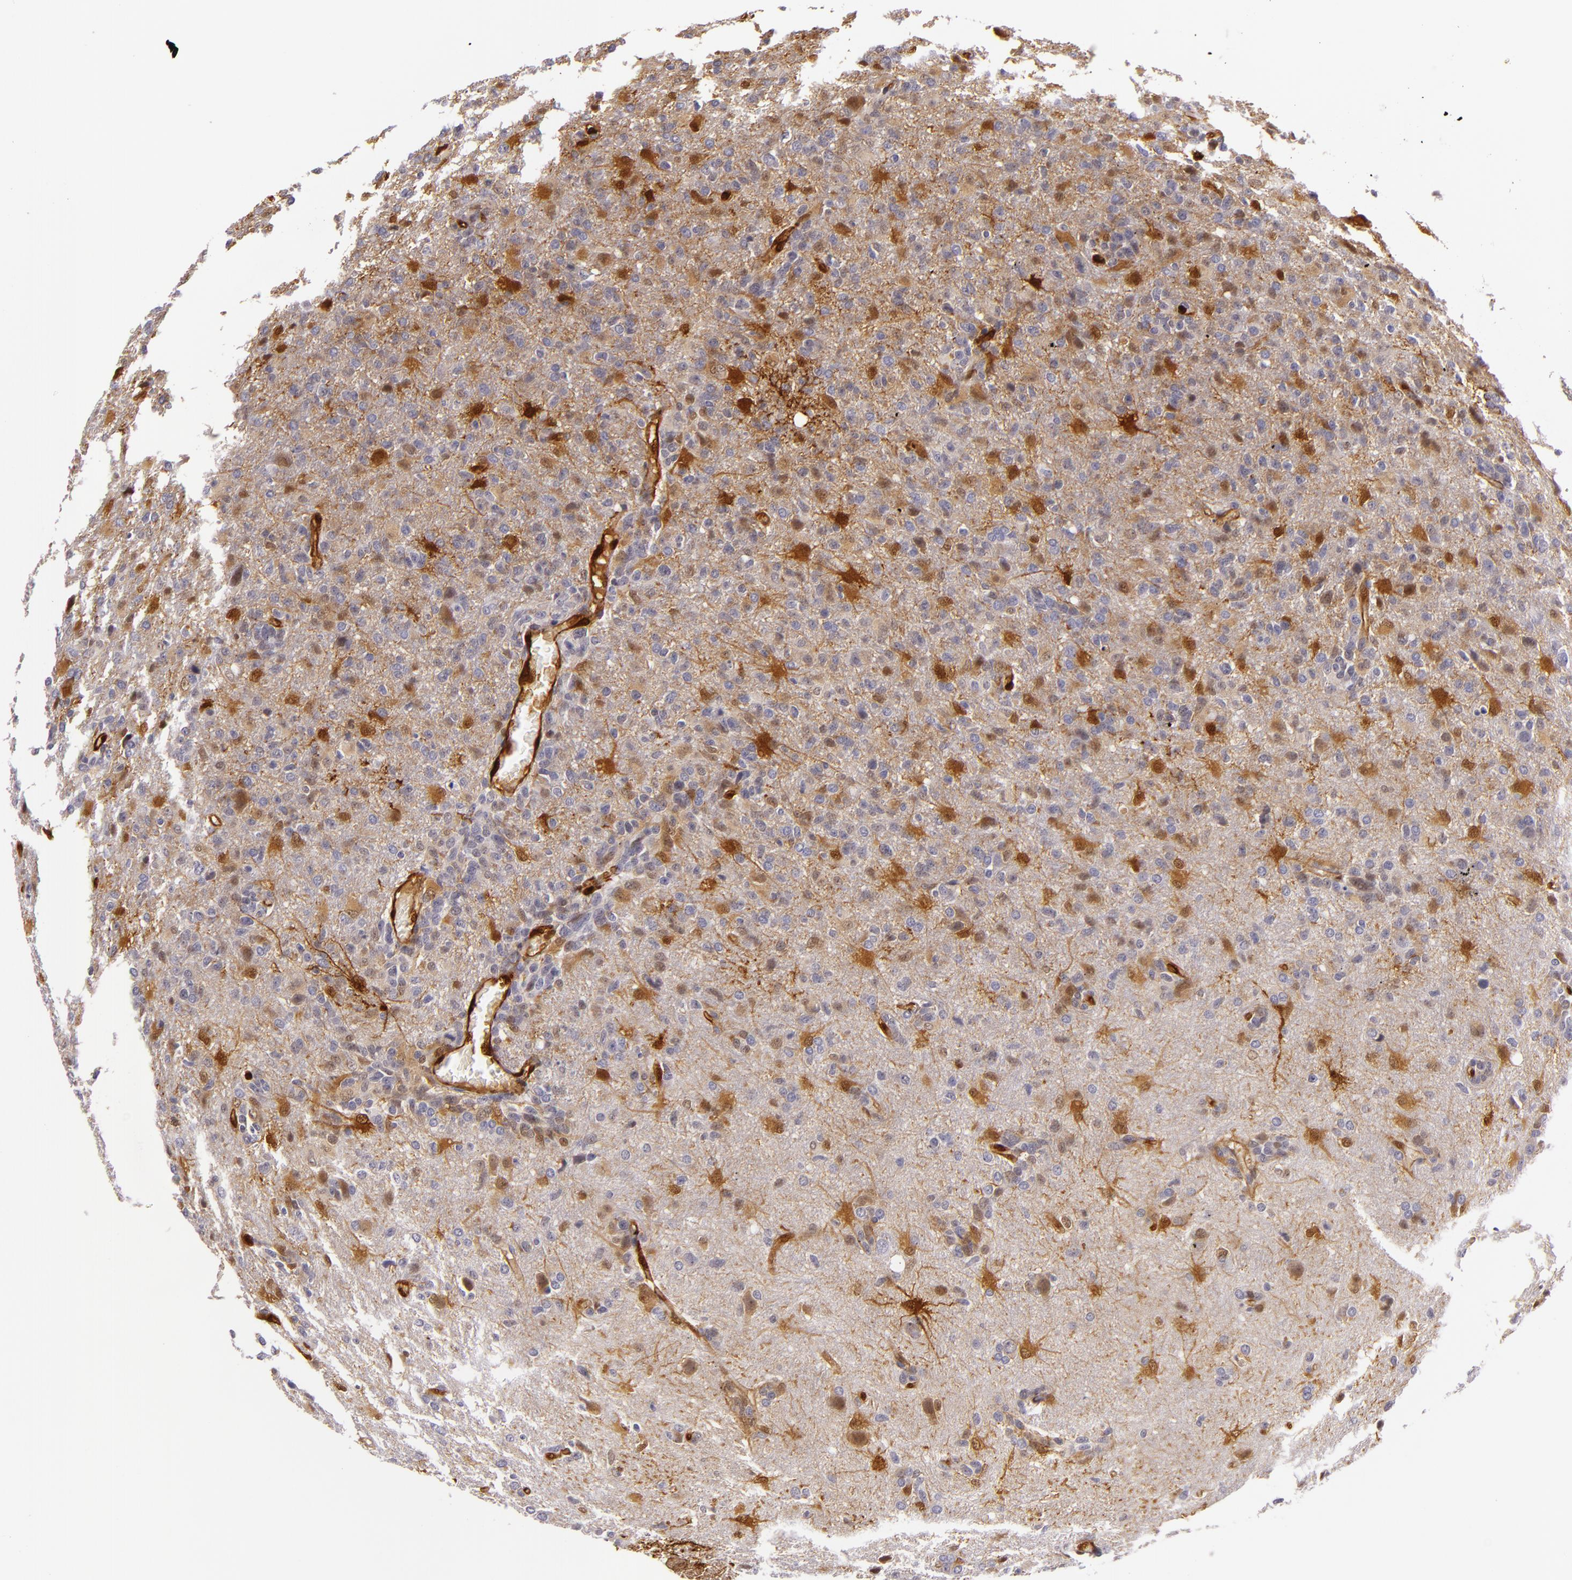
{"staining": {"intensity": "moderate", "quantity": "<25%", "location": "nuclear"}, "tissue": "glioma", "cell_type": "Tumor cells", "image_type": "cancer", "snomed": [{"axis": "morphology", "description": "Glioma, malignant, High grade"}, {"axis": "topography", "description": "Brain"}], "caption": "The immunohistochemical stain highlights moderate nuclear positivity in tumor cells of glioma tissue.", "gene": "MT1A", "patient": {"sex": "male", "age": 68}}